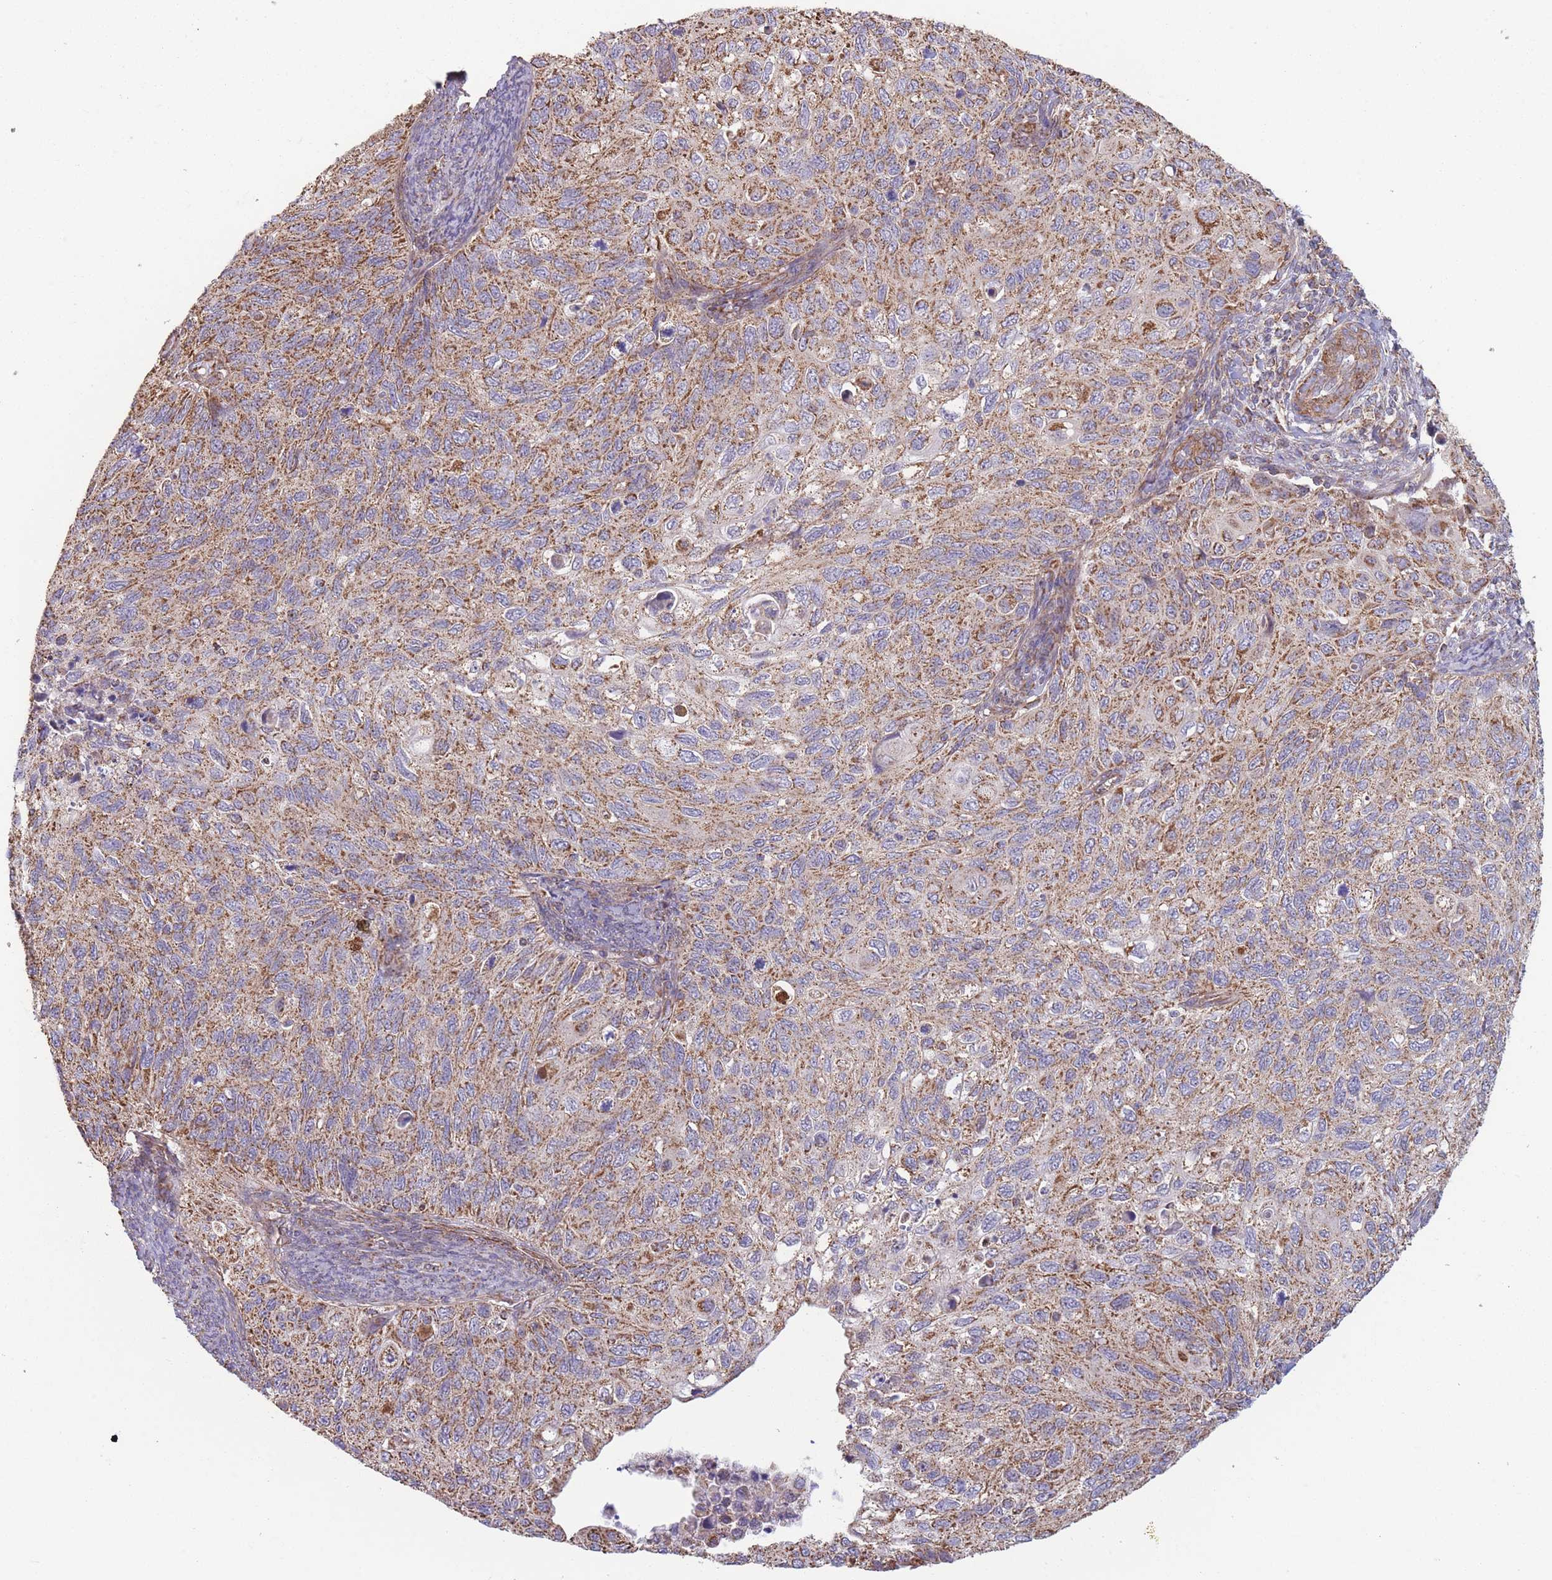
{"staining": {"intensity": "moderate", "quantity": ">75%", "location": "cytoplasmic/membranous"}, "tissue": "cervical cancer", "cell_type": "Tumor cells", "image_type": "cancer", "snomed": [{"axis": "morphology", "description": "Squamous cell carcinoma, NOS"}, {"axis": "topography", "description": "Cervix"}], "caption": "Cervical cancer was stained to show a protein in brown. There is medium levels of moderate cytoplasmic/membranous staining in about >75% of tumor cells.", "gene": "KIF16B", "patient": {"sex": "female", "age": 70}}